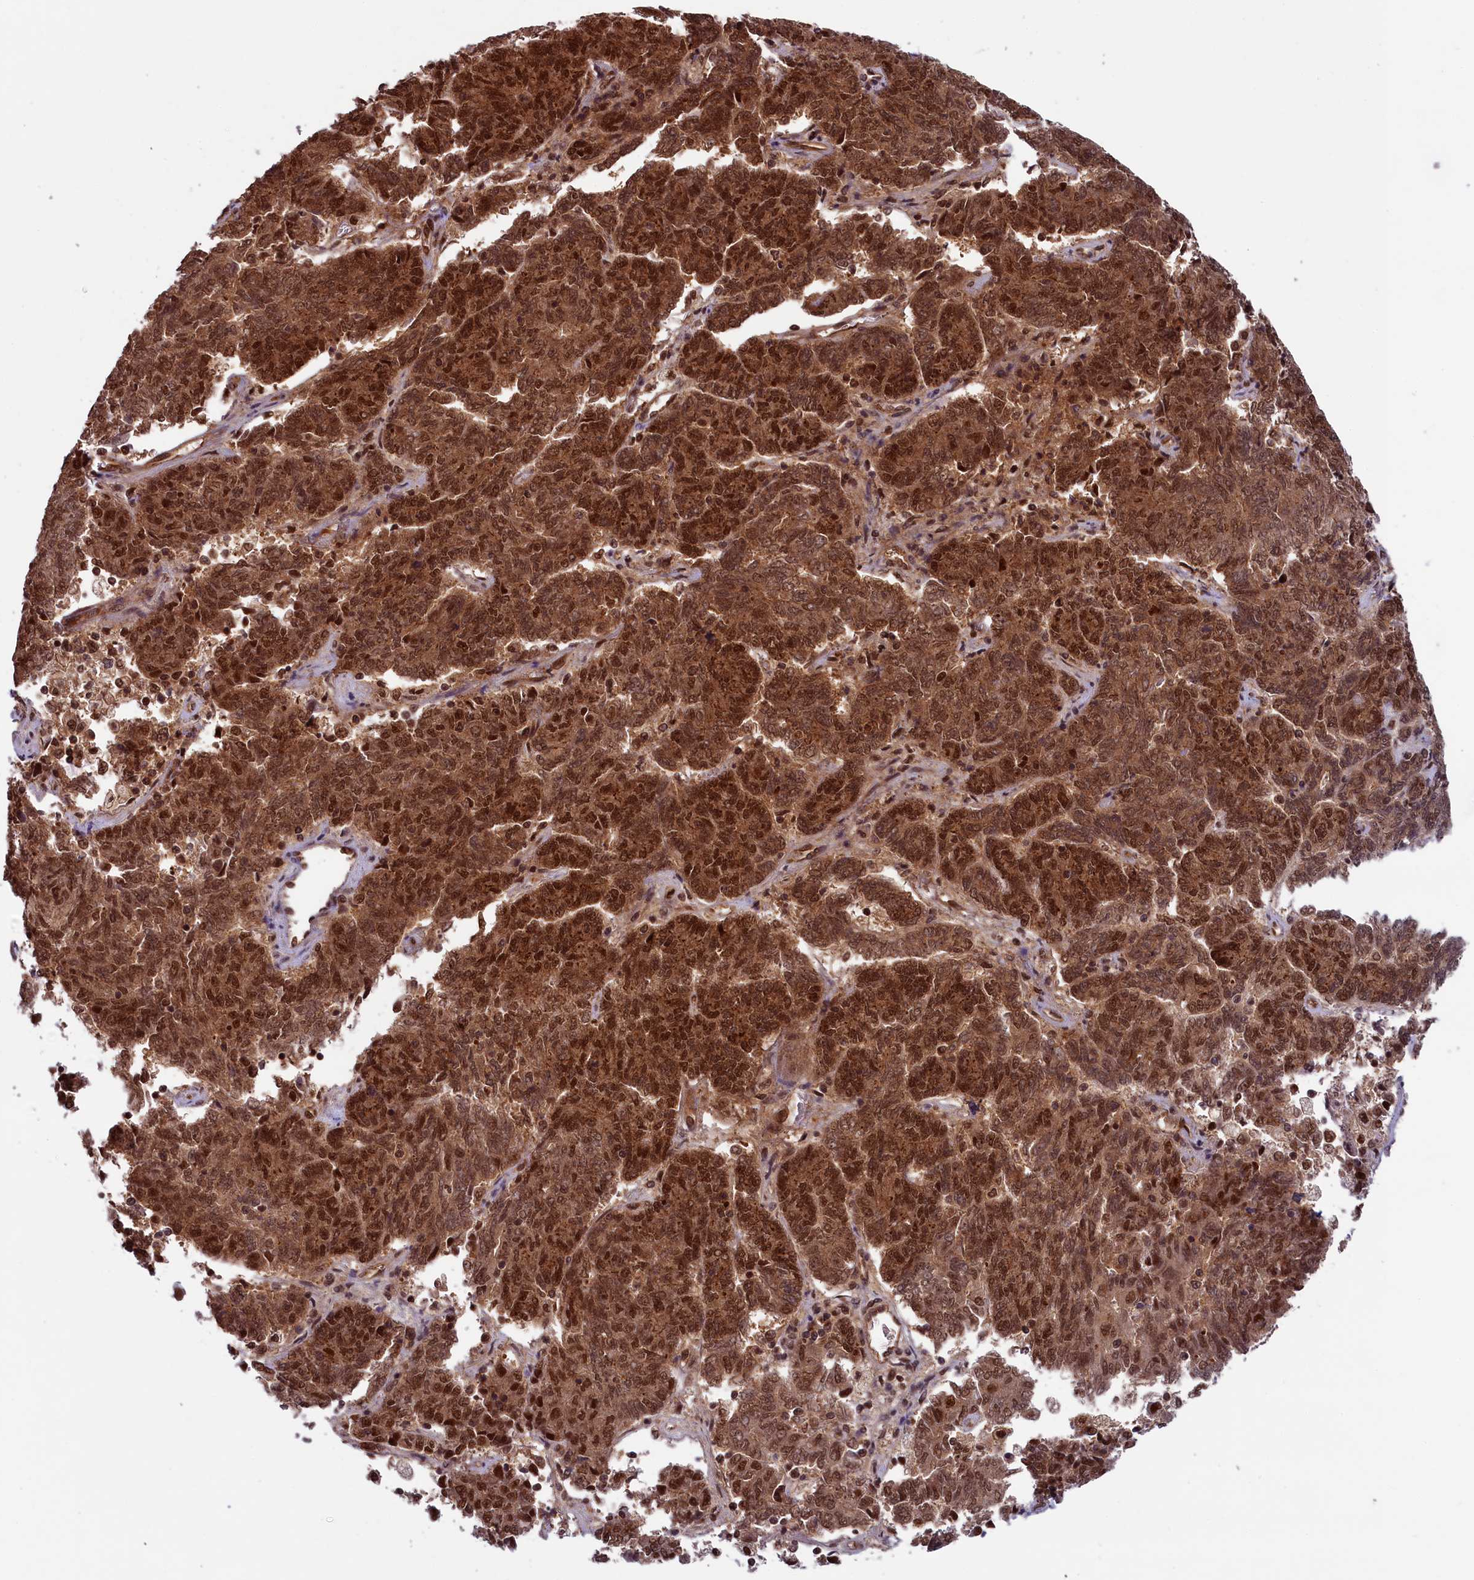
{"staining": {"intensity": "strong", "quantity": ">75%", "location": "cytoplasmic/membranous,nuclear"}, "tissue": "endometrial cancer", "cell_type": "Tumor cells", "image_type": "cancer", "snomed": [{"axis": "morphology", "description": "Adenocarcinoma, NOS"}, {"axis": "topography", "description": "Endometrium"}], "caption": "Endometrial cancer (adenocarcinoma) was stained to show a protein in brown. There is high levels of strong cytoplasmic/membranous and nuclear expression in about >75% of tumor cells. (IHC, brightfield microscopy, high magnification).", "gene": "SLC7A6OS", "patient": {"sex": "female", "age": 80}}